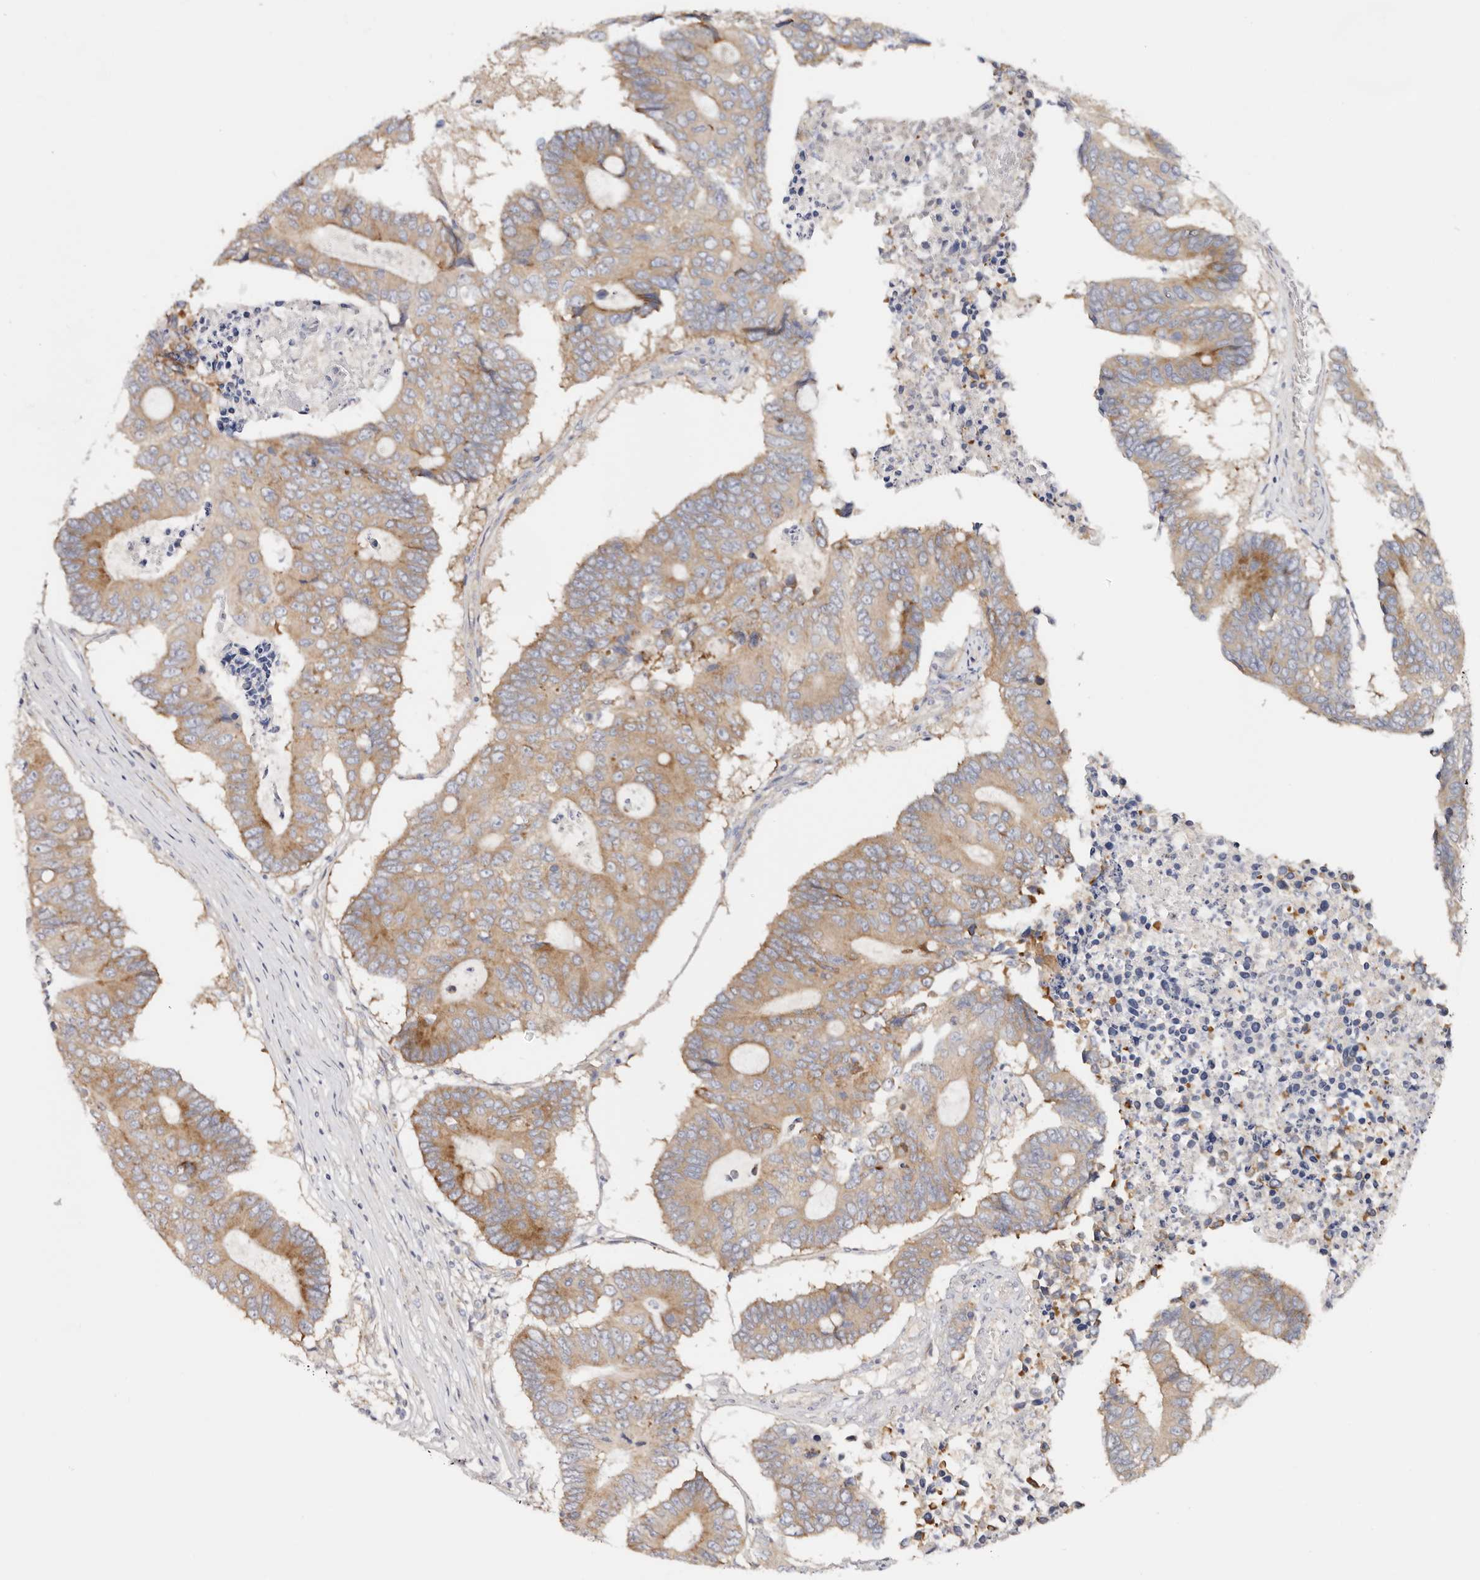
{"staining": {"intensity": "moderate", "quantity": ">75%", "location": "cytoplasmic/membranous"}, "tissue": "colorectal cancer", "cell_type": "Tumor cells", "image_type": "cancer", "snomed": [{"axis": "morphology", "description": "Adenocarcinoma, NOS"}, {"axis": "topography", "description": "Colon"}], "caption": "Colorectal cancer stained with a brown dye reveals moderate cytoplasmic/membranous positive positivity in approximately >75% of tumor cells.", "gene": "GNA13", "patient": {"sex": "male", "age": 87}}